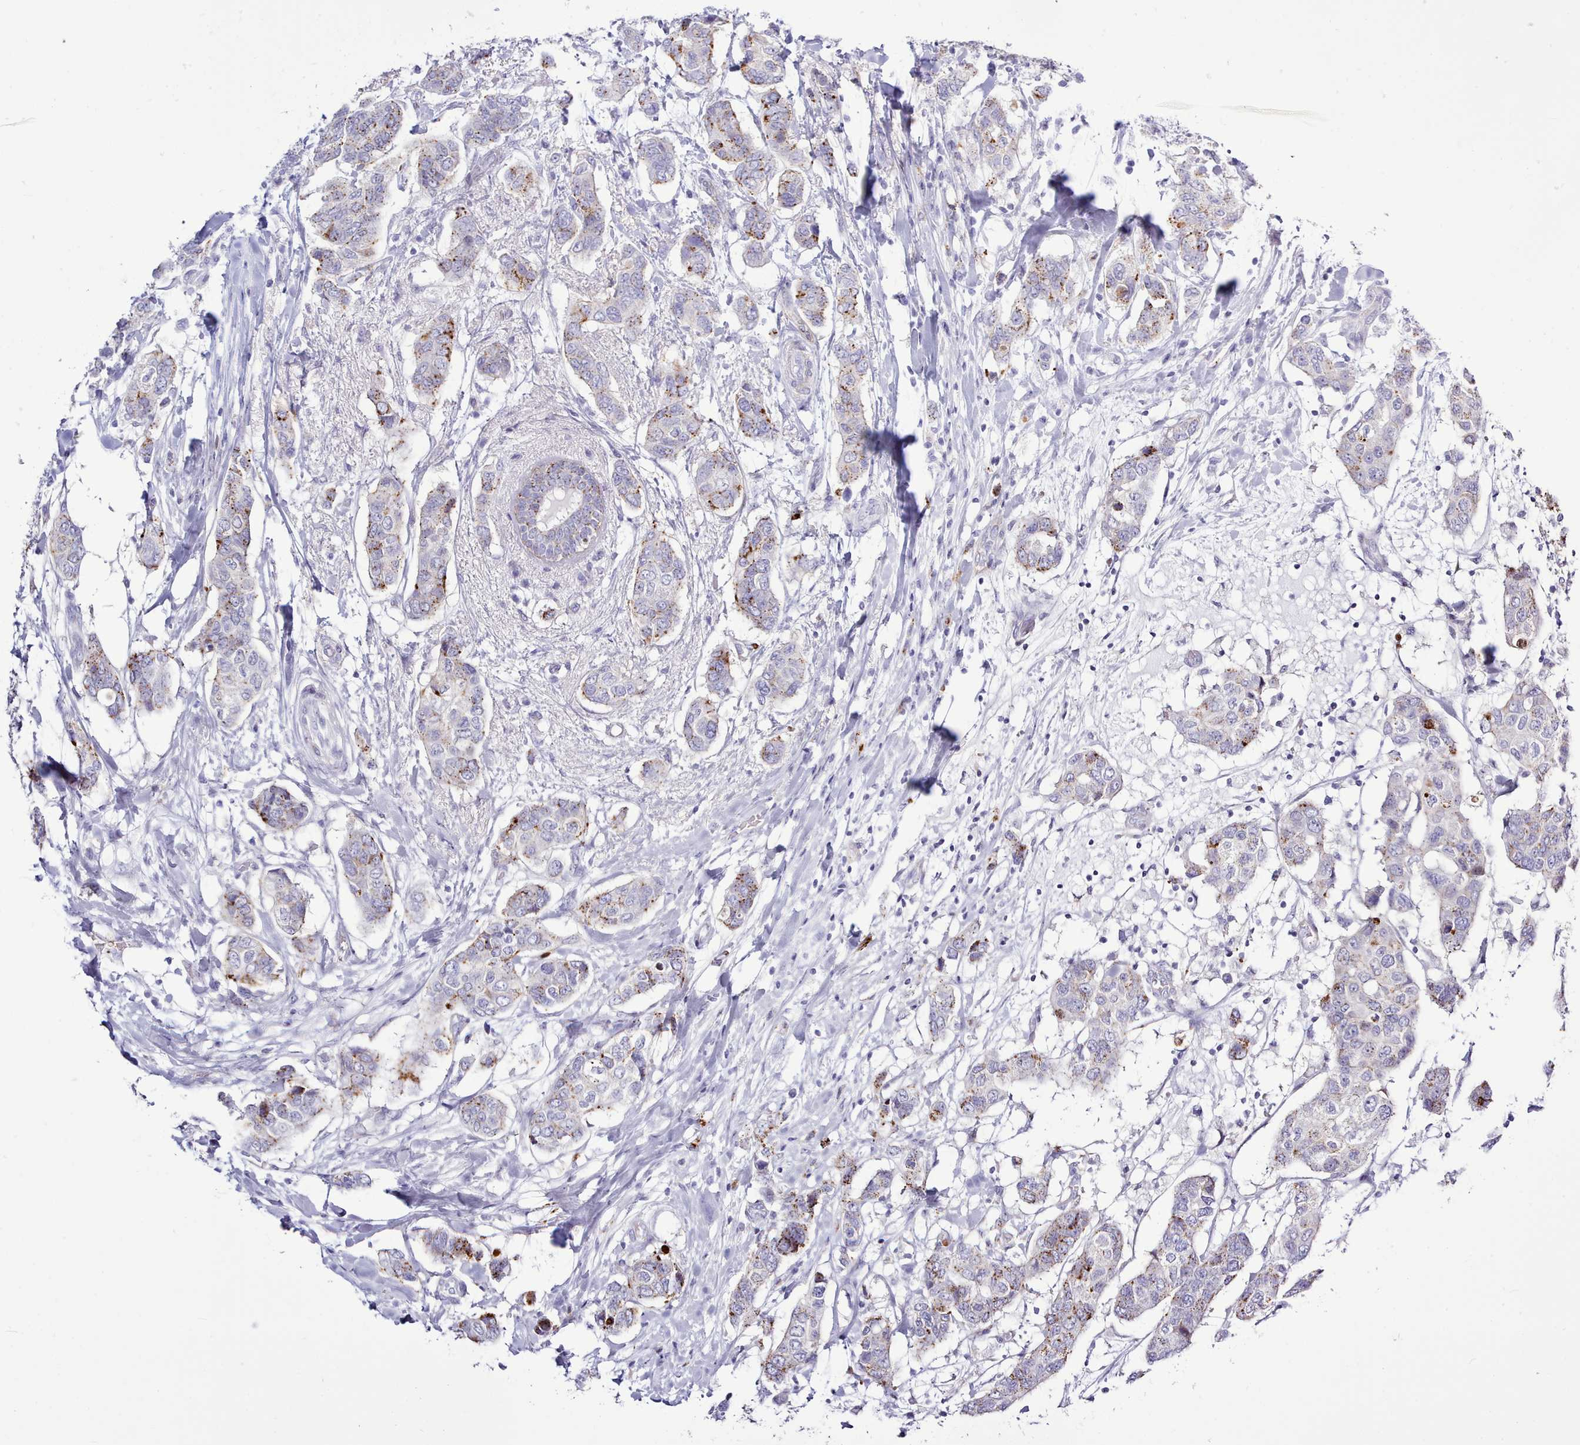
{"staining": {"intensity": "moderate", "quantity": "25%-75%", "location": "cytoplasmic/membranous"}, "tissue": "breast cancer", "cell_type": "Tumor cells", "image_type": "cancer", "snomed": [{"axis": "morphology", "description": "Lobular carcinoma"}, {"axis": "topography", "description": "Breast"}], "caption": "Immunohistochemical staining of human breast cancer reveals medium levels of moderate cytoplasmic/membranous staining in about 25%-75% of tumor cells.", "gene": "SRD5A1", "patient": {"sex": "female", "age": 51}}